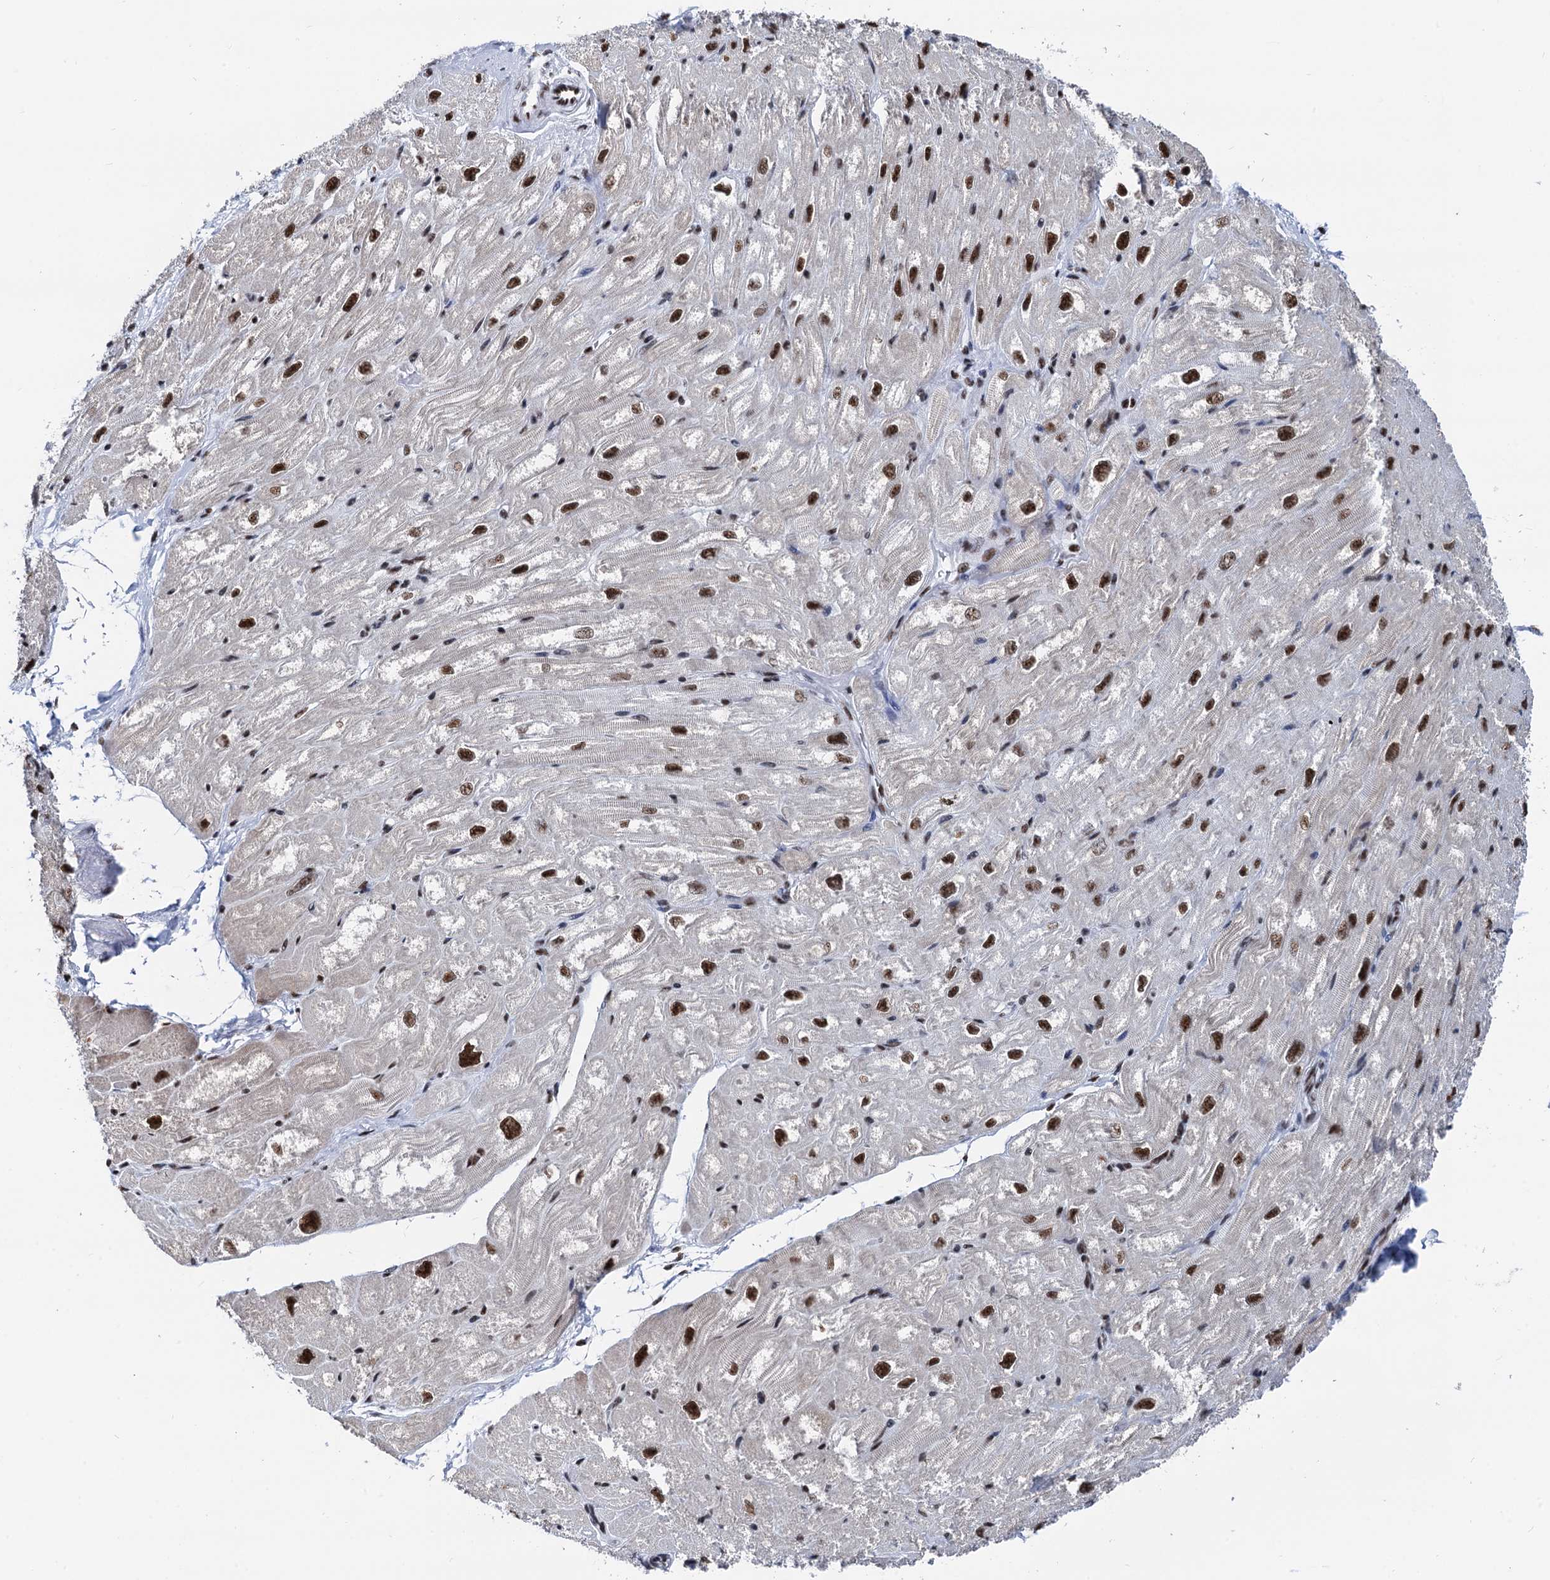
{"staining": {"intensity": "strong", "quantity": "25%-75%", "location": "nuclear"}, "tissue": "heart muscle", "cell_type": "Cardiomyocytes", "image_type": "normal", "snomed": [{"axis": "morphology", "description": "Normal tissue, NOS"}, {"axis": "topography", "description": "Heart"}], "caption": "The immunohistochemical stain labels strong nuclear staining in cardiomyocytes of unremarkable heart muscle.", "gene": "DDX23", "patient": {"sex": "male", "age": 50}}